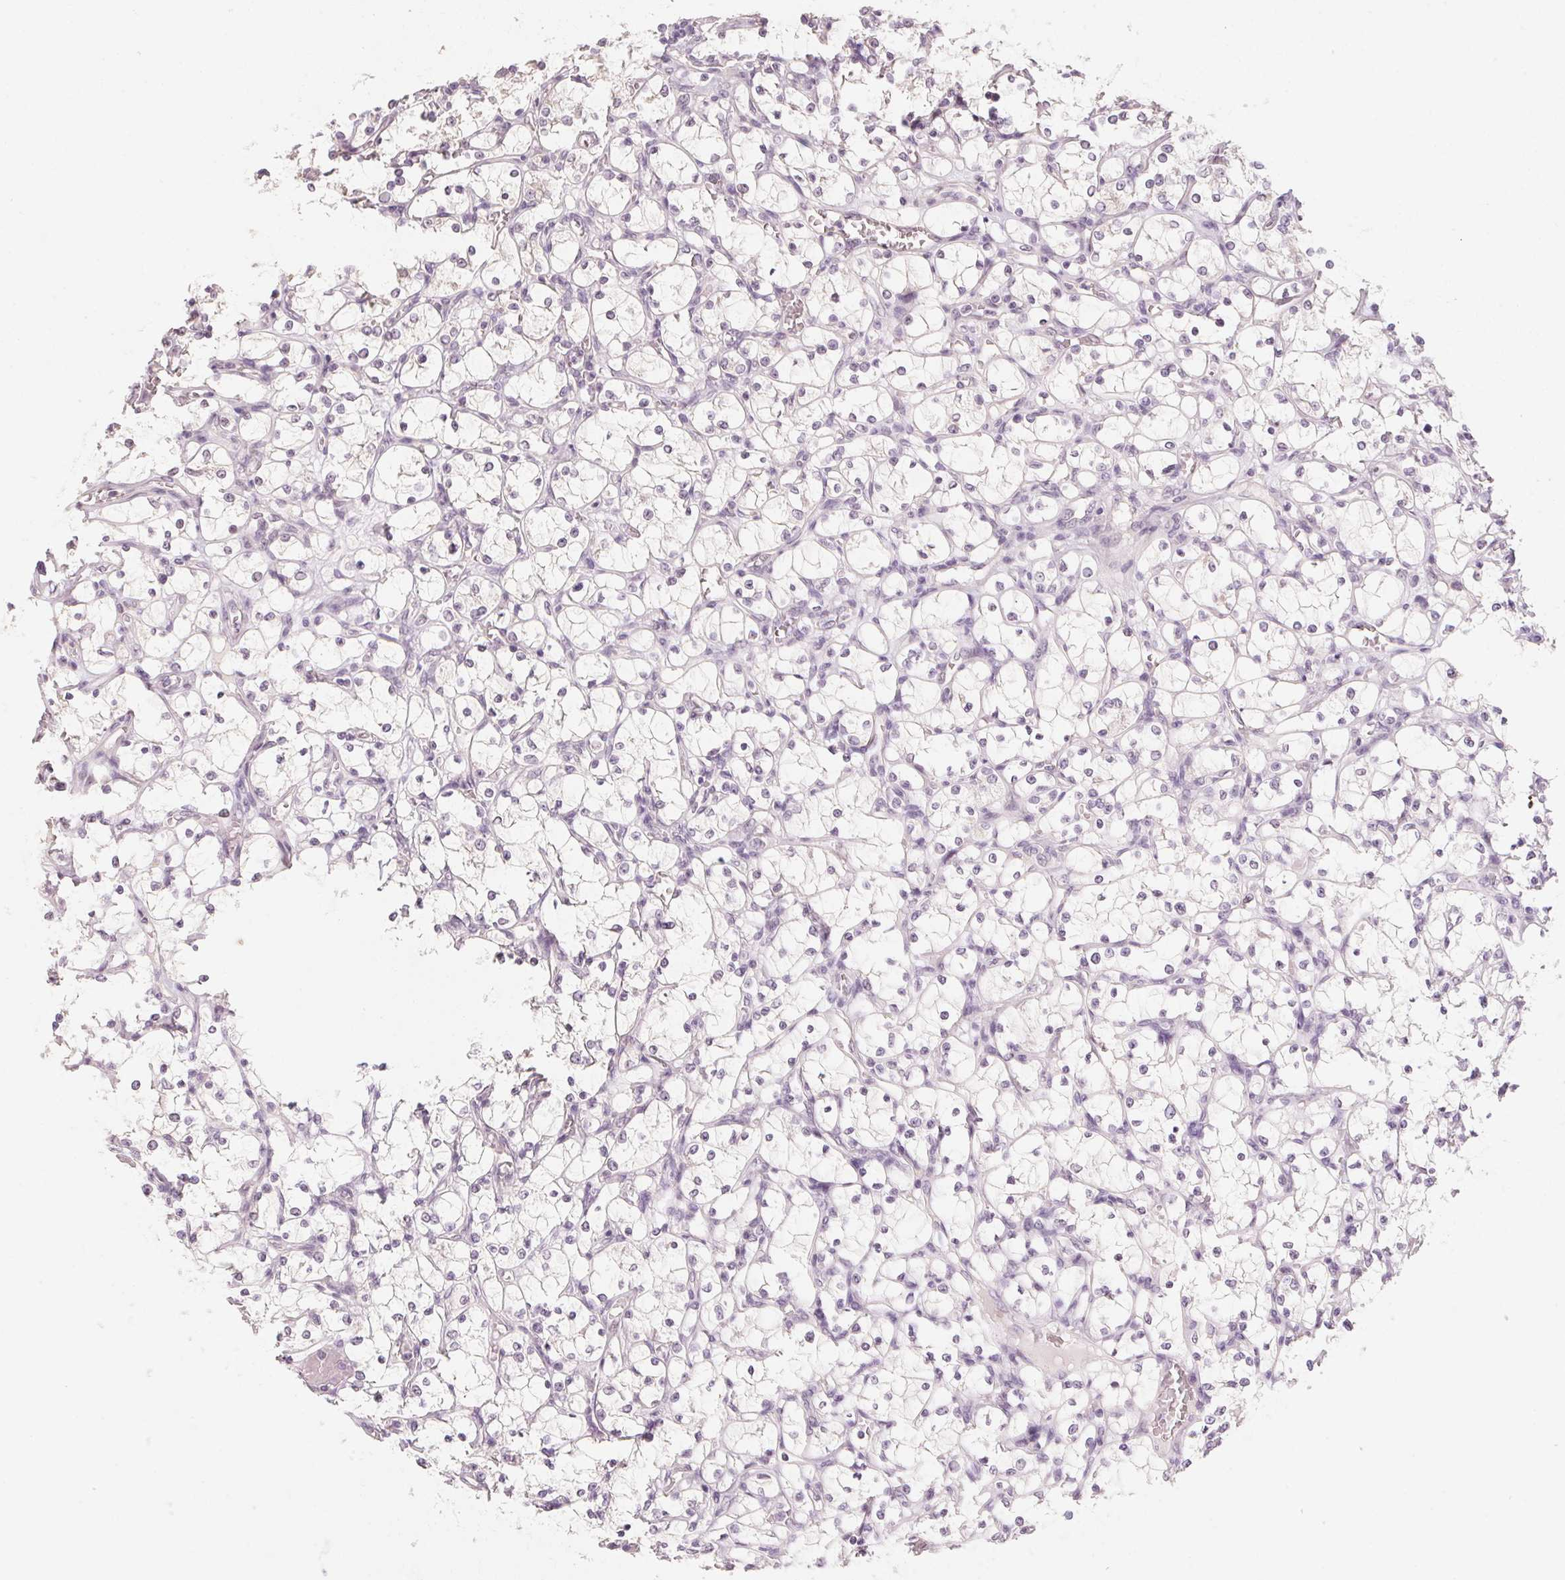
{"staining": {"intensity": "negative", "quantity": "none", "location": "none"}, "tissue": "renal cancer", "cell_type": "Tumor cells", "image_type": "cancer", "snomed": [{"axis": "morphology", "description": "Adenocarcinoma, NOS"}, {"axis": "topography", "description": "Kidney"}], "caption": "Immunohistochemical staining of adenocarcinoma (renal) displays no significant staining in tumor cells.", "gene": "CAPZA3", "patient": {"sex": "female", "age": 69}}